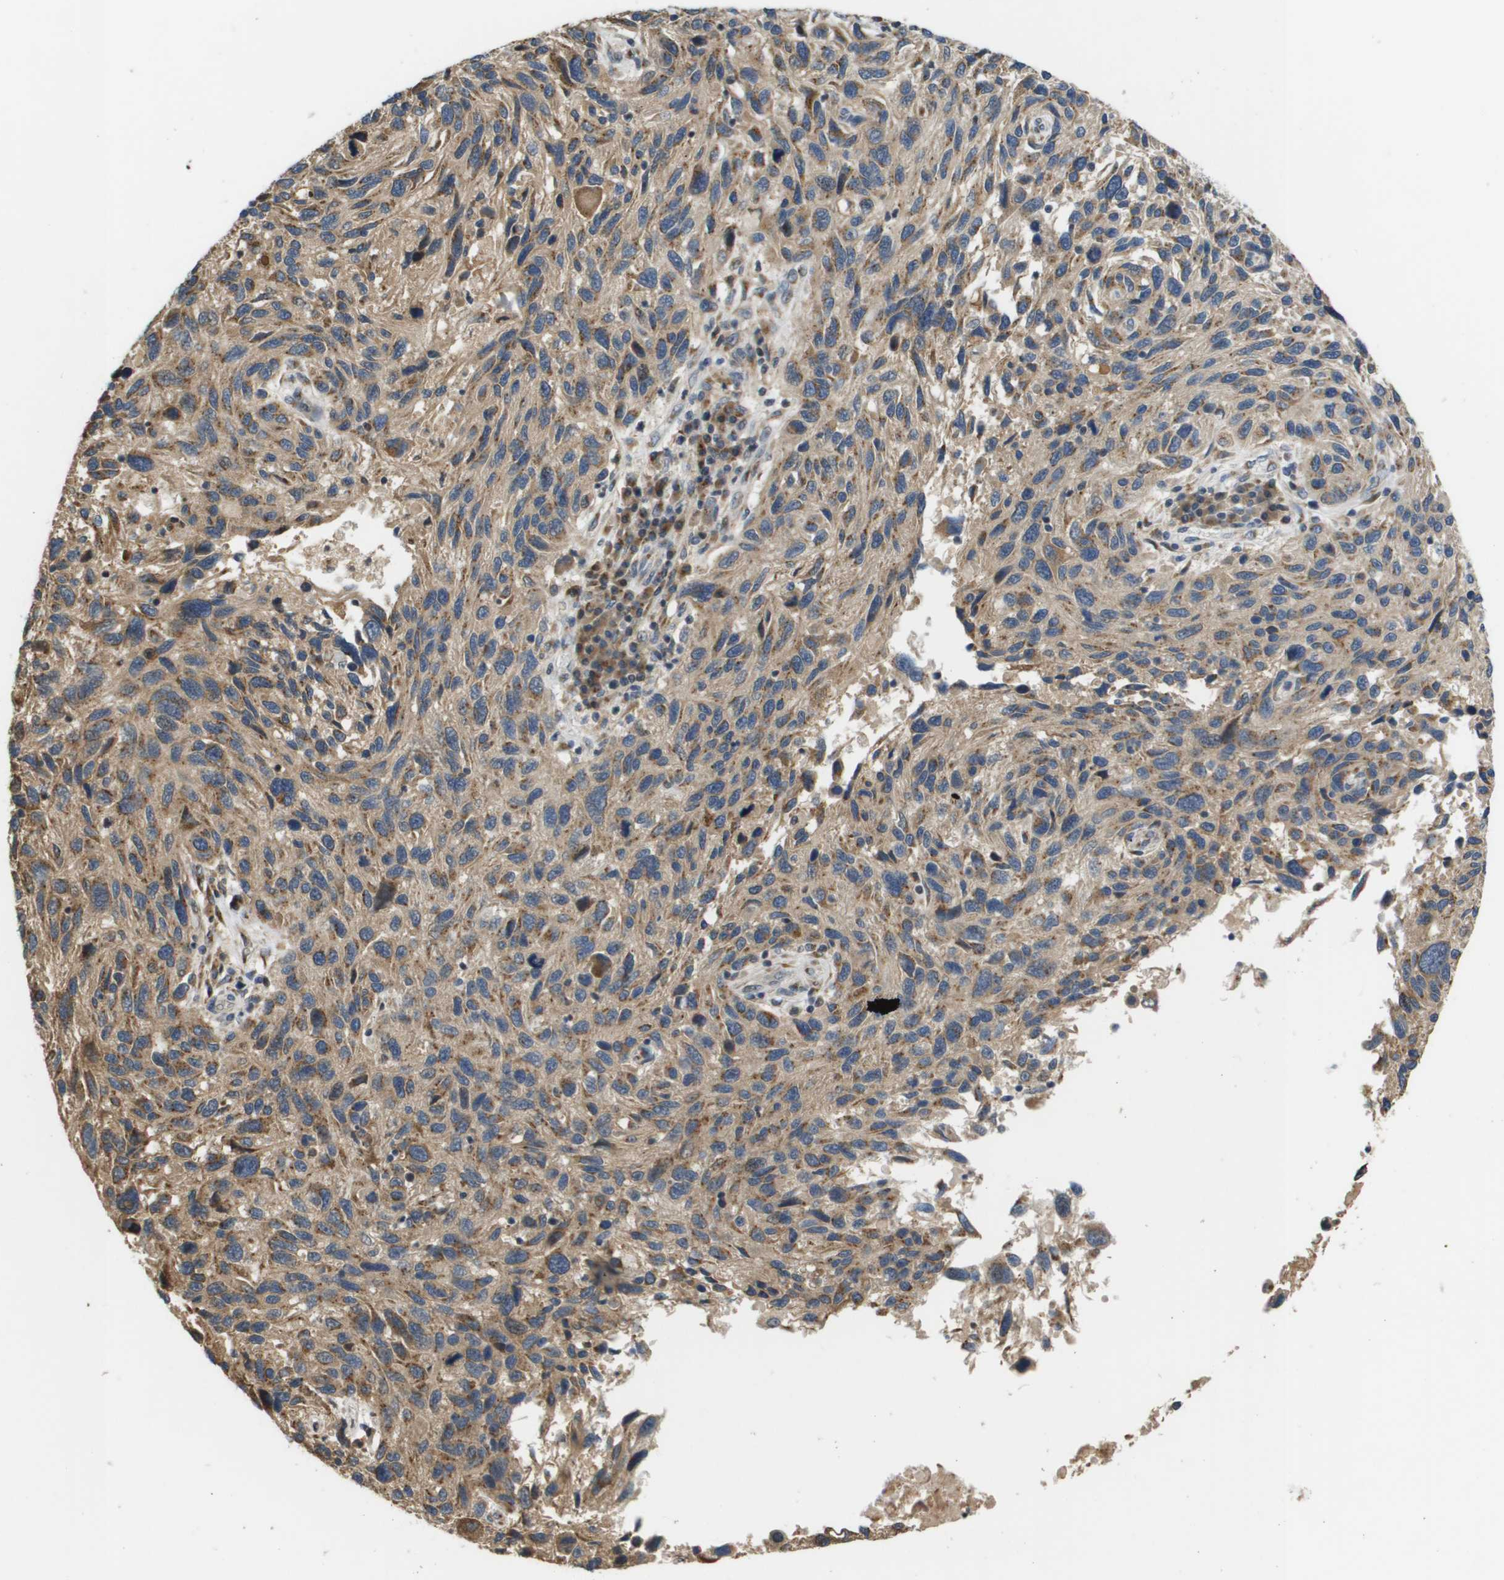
{"staining": {"intensity": "moderate", "quantity": ">75%", "location": "cytoplasmic/membranous"}, "tissue": "melanoma", "cell_type": "Tumor cells", "image_type": "cancer", "snomed": [{"axis": "morphology", "description": "Malignant melanoma, NOS"}, {"axis": "topography", "description": "Skin"}], "caption": "Protein expression analysis of human melanoma reveals moderate cytoplasmic/membranous expression in about >75% of tumor cells. (Brightfield microscopy of DAB IHC at high magnification).", "gene": "PCK1", "patient": {"sex": "male", "age": 53}}